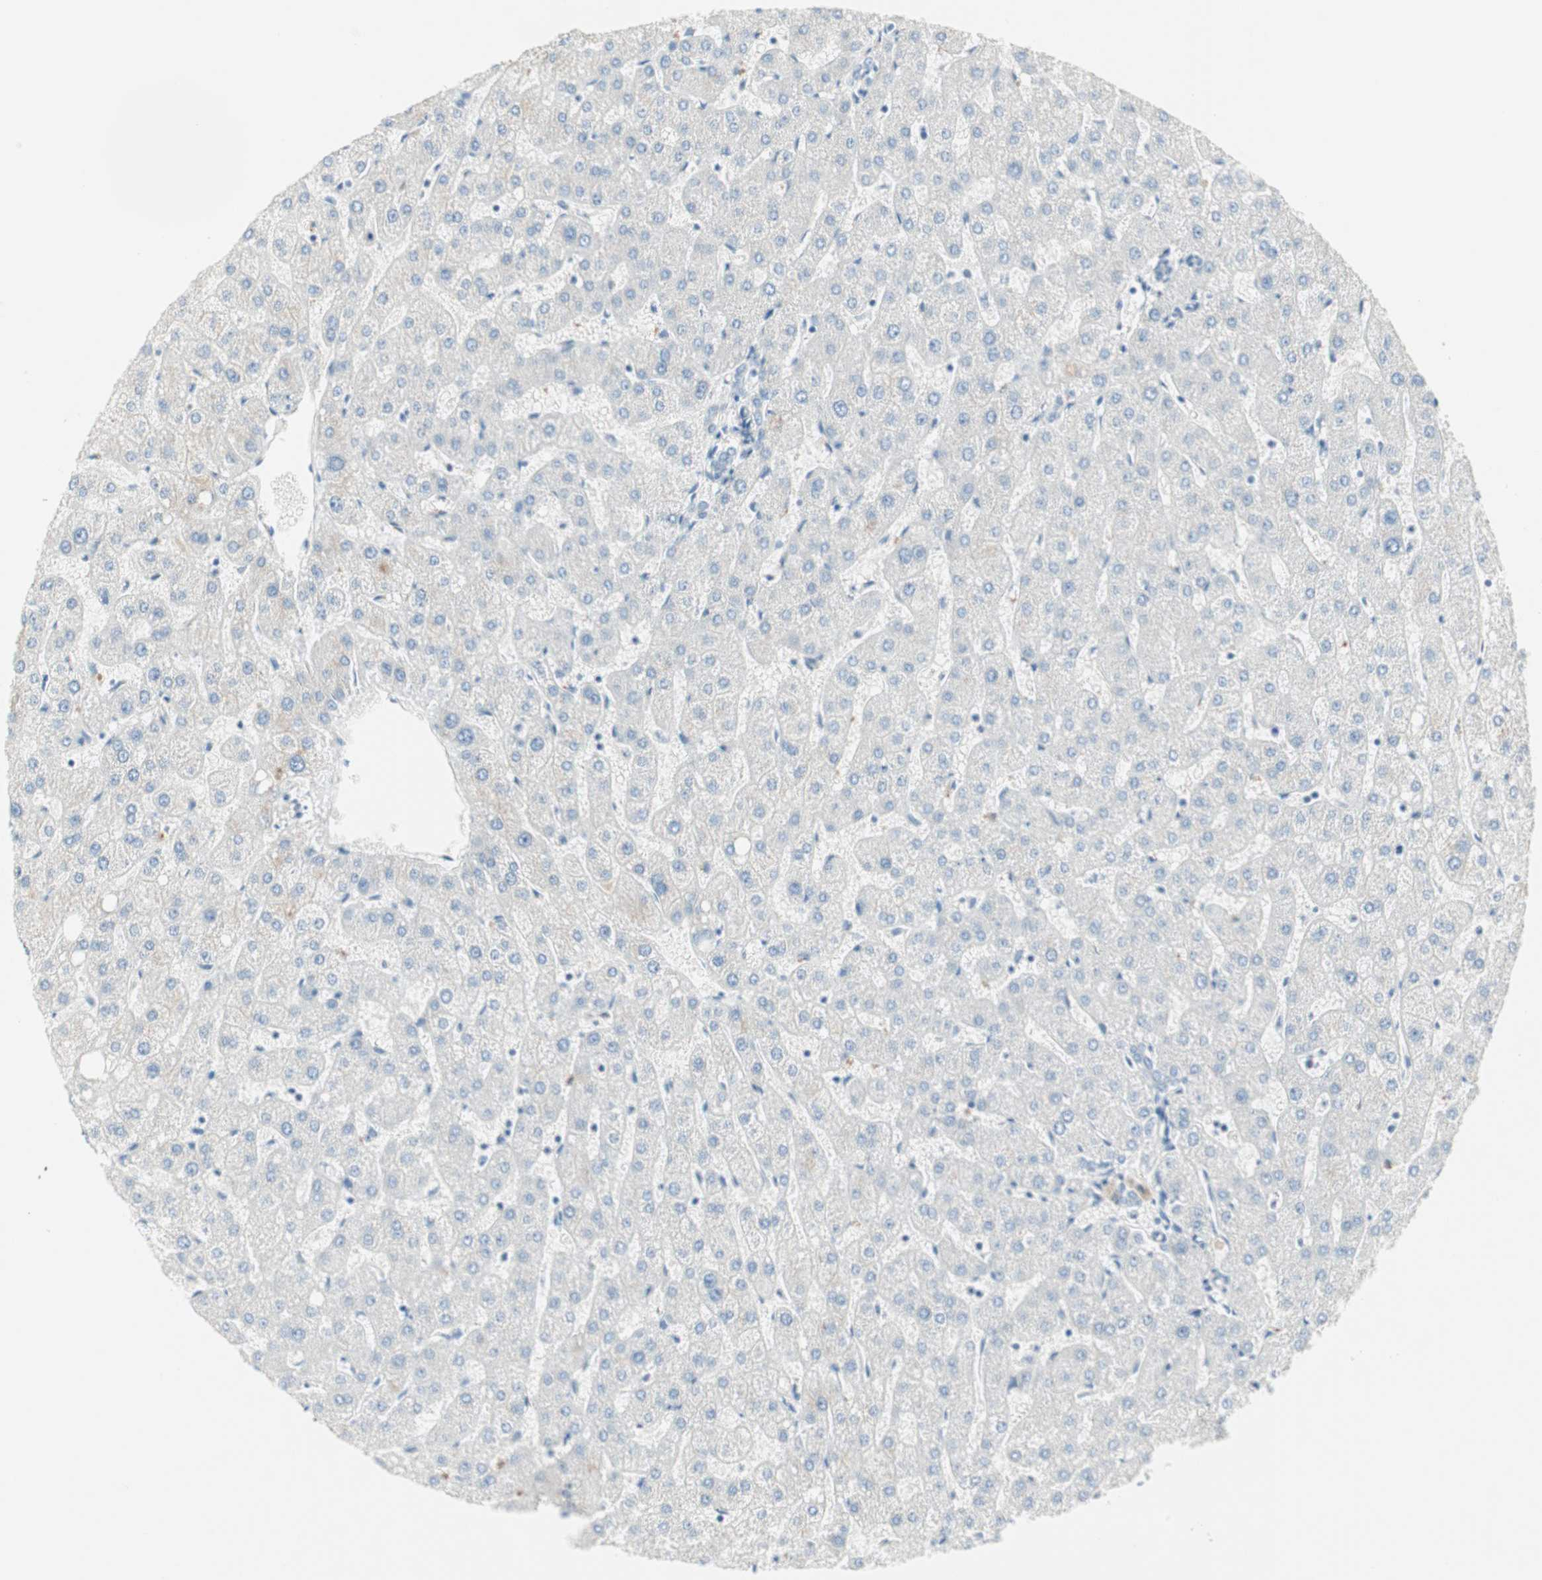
{"staining": {"intensity": "negative", "quantity": "none", "location": "none"}, "tissue": "liver", "cell_type": "Cholangiocytes", "image_type": "normal", "snomed": [{"axis": "morphology", "description": "Normal tissue, NOS"}, {"axis": "topography", "description": "Liver"}], "caption": "Immunohistochemical staining of unremarkable human liver exhibits no significant expression in cholangiocytes. (DAB immunohistochemistry (IHC) visualized using brightfield microscopy, high magnification).", "gene": "SULT1C2", "patient": {"sex": "male", "age": 67}}